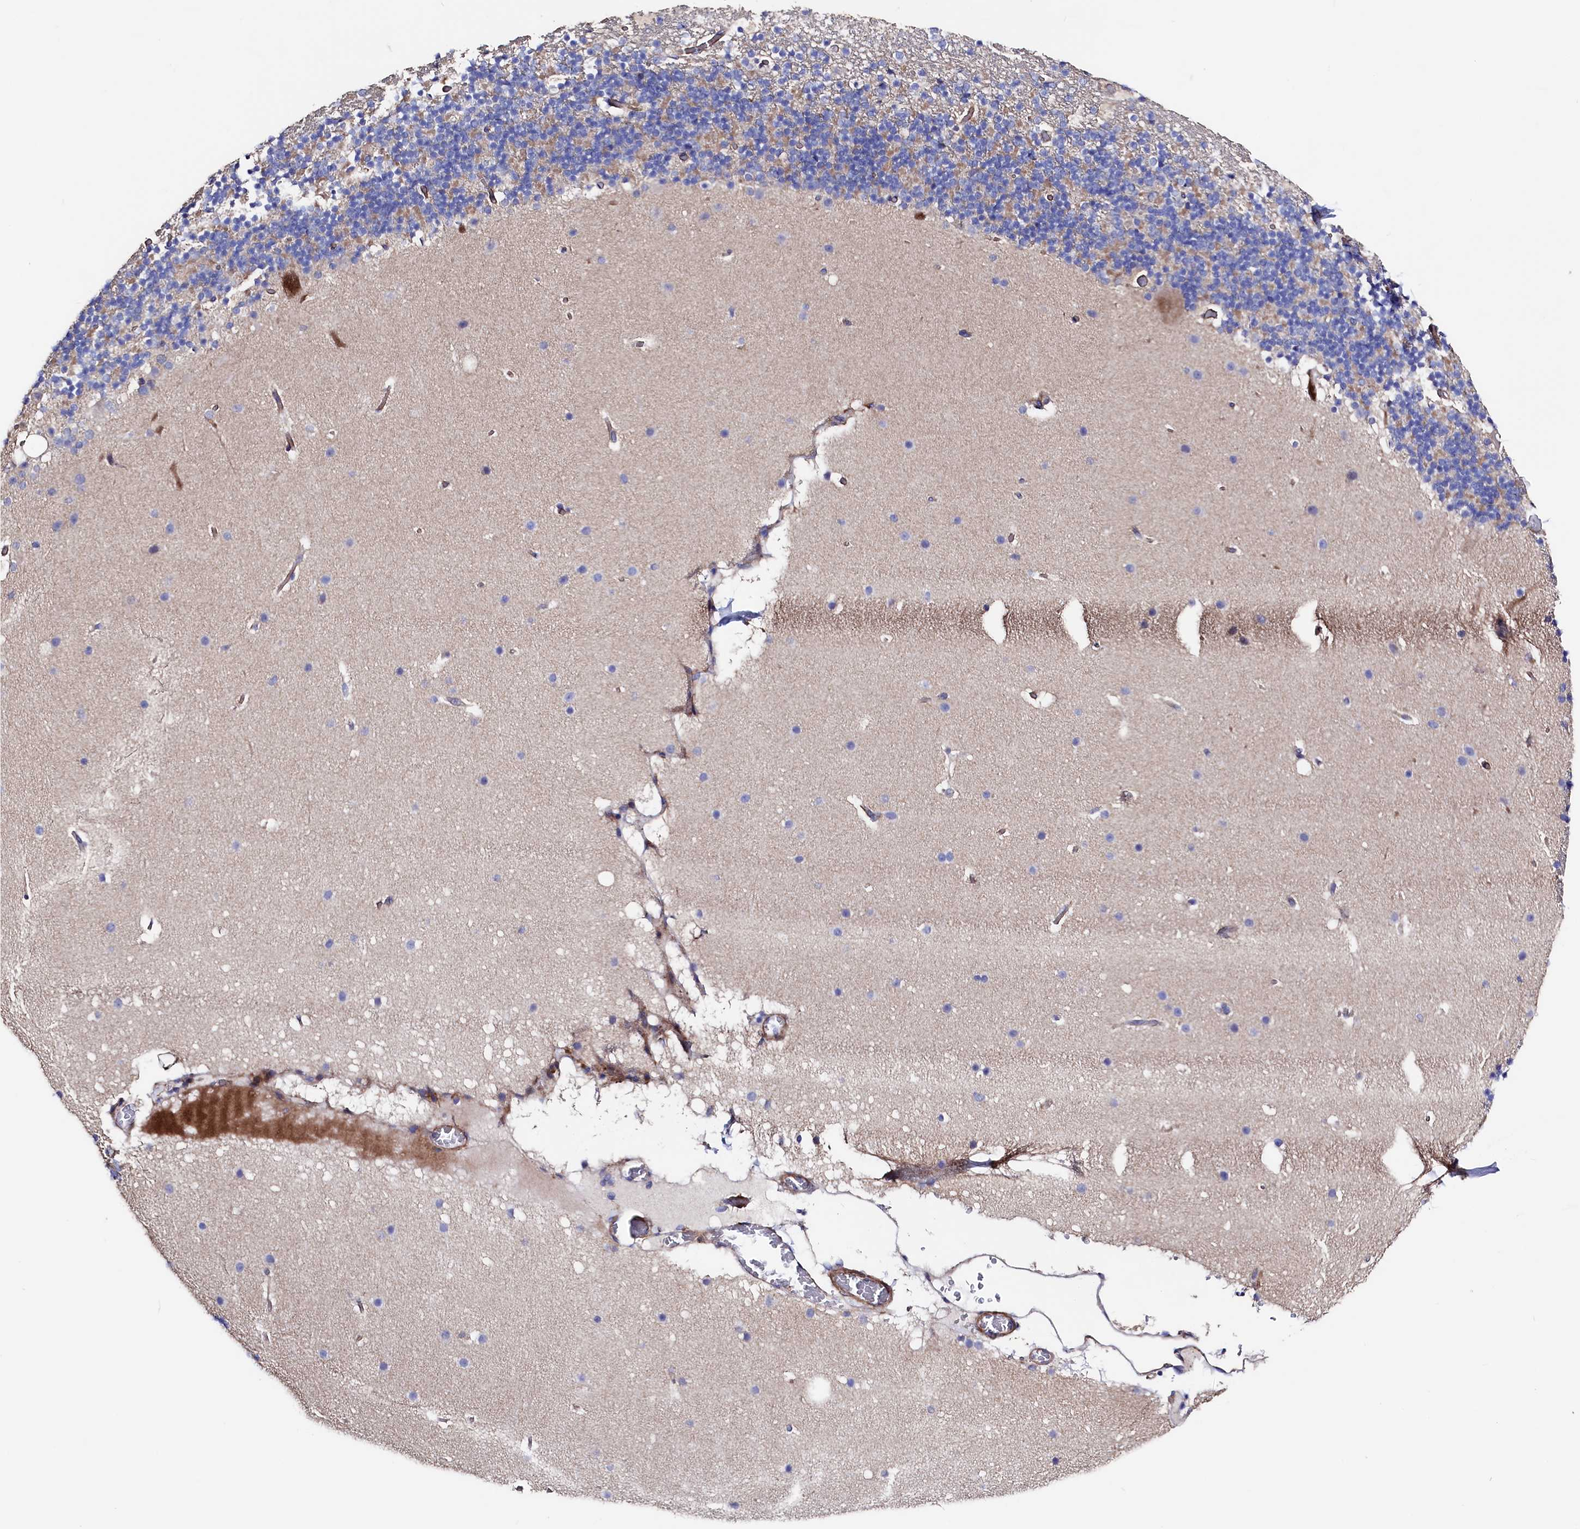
{"staining": {"intensity": "negative", "quantity": "none", "location": "none"}, "tissue": "cerebellum", "cell_type": "Cells in granular layer", "image_type": "normal", "snomed": [{"axis": "morphology", "description": "Normal tissue, NOS"}, {"axis": "topography", "description": "Cerebellum"}], "caption": "This histopathology image is of benign cerebellum stained with IHC to label a protein in brown with the nuclei are counter-stained blue. There is no staining in cells in granular layer. Nuclei are stained in blue.", "gene": "WNT8A", "patient": {"sex": "male", "age": 57}}